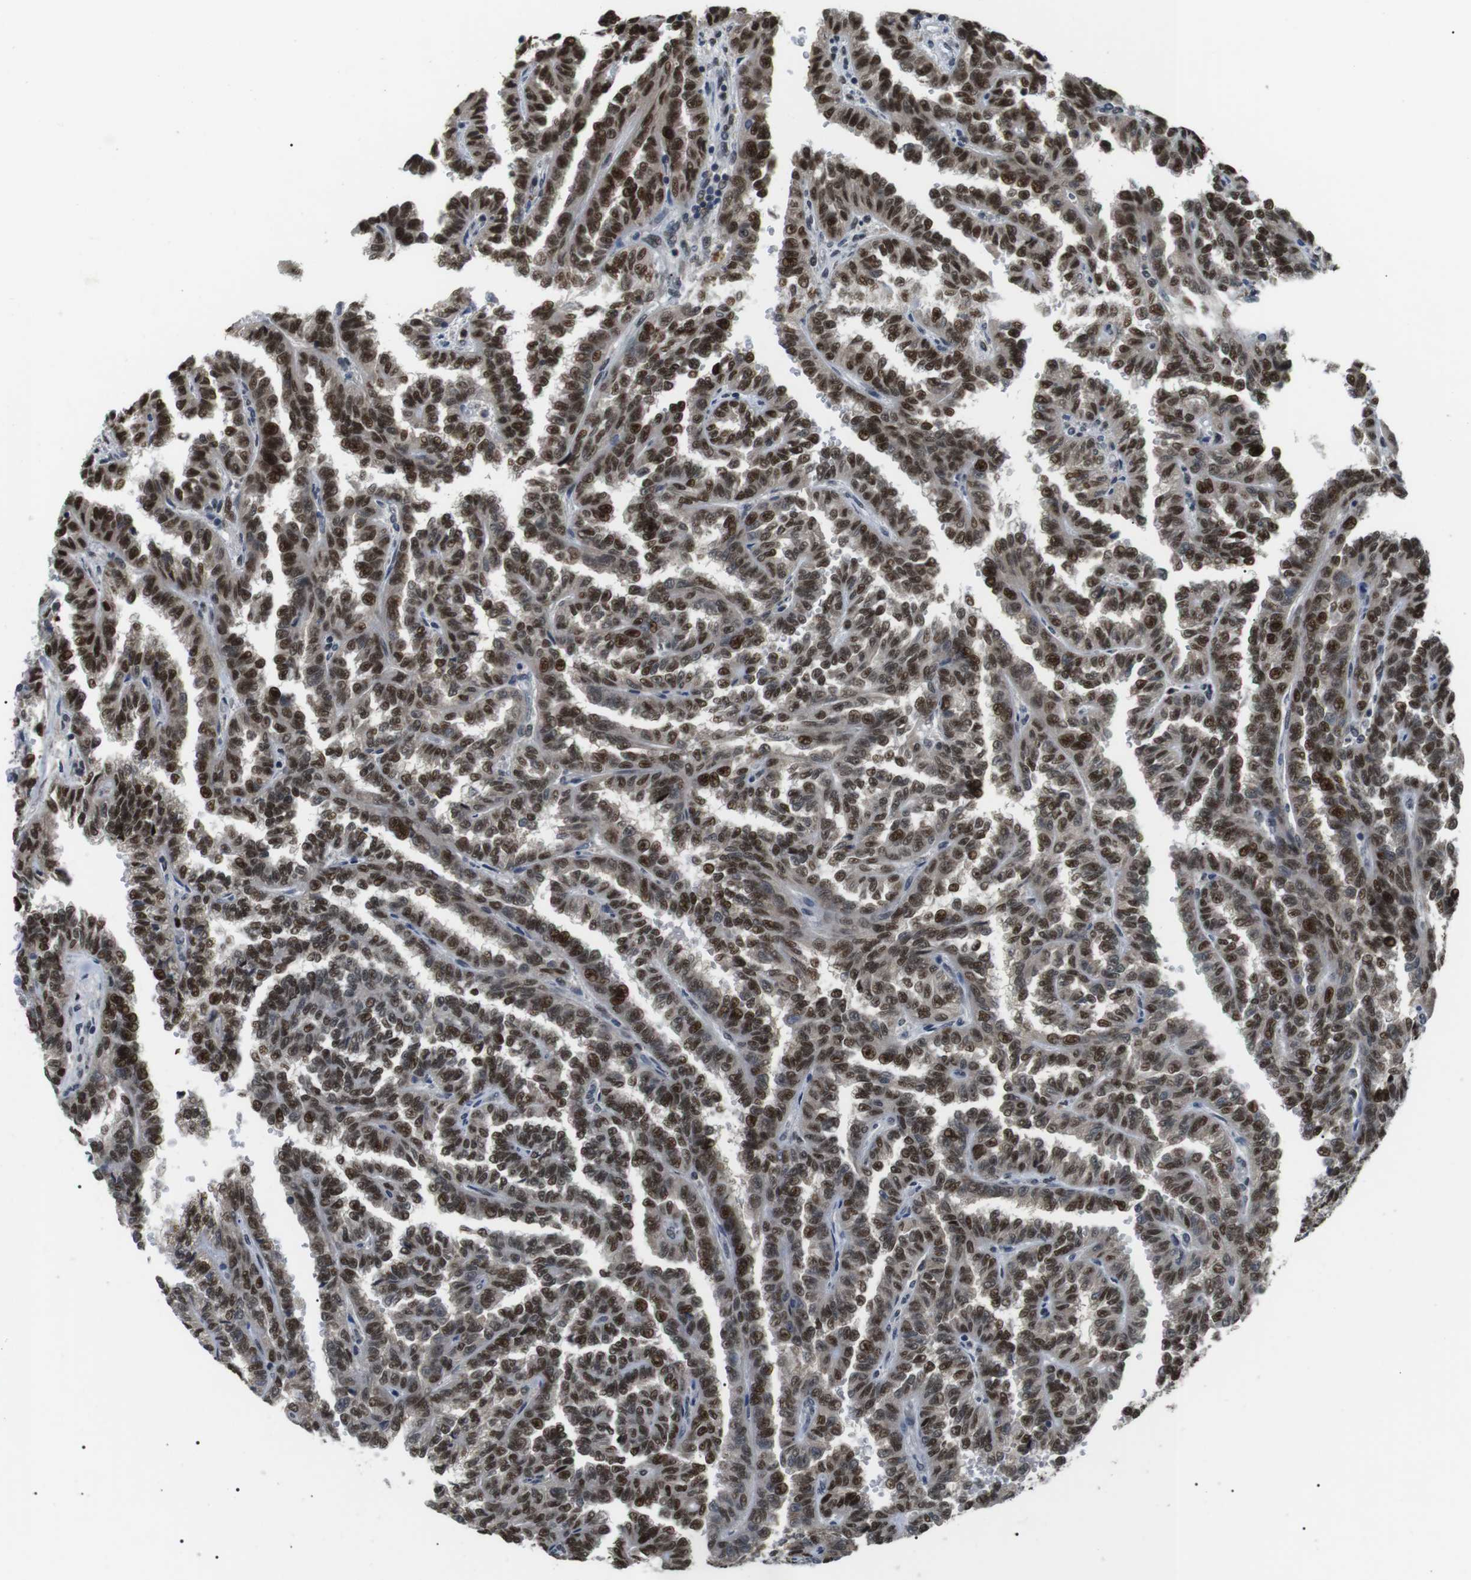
{"staining": {"intensity": "strong", "quantity": ">75%", "location": "nuclear"}, "tissue": "renal cancer", "cell_type": "Tumor cells", "image_type": "cancer", "snomed": [{"axis": "morphology", "description": "Inflammation, NOS"}, {"axis": "morphology", "description": "Adenocarcinoma, NOS"}, {"axis": "topography", "description": "Kidney"}], "caption": "Strong nuclear protein staining is identified in about >75% of tumor cells in renal cancer.", "gene": "ORAI3", "patient": {"sex": "male", "age": 68}}